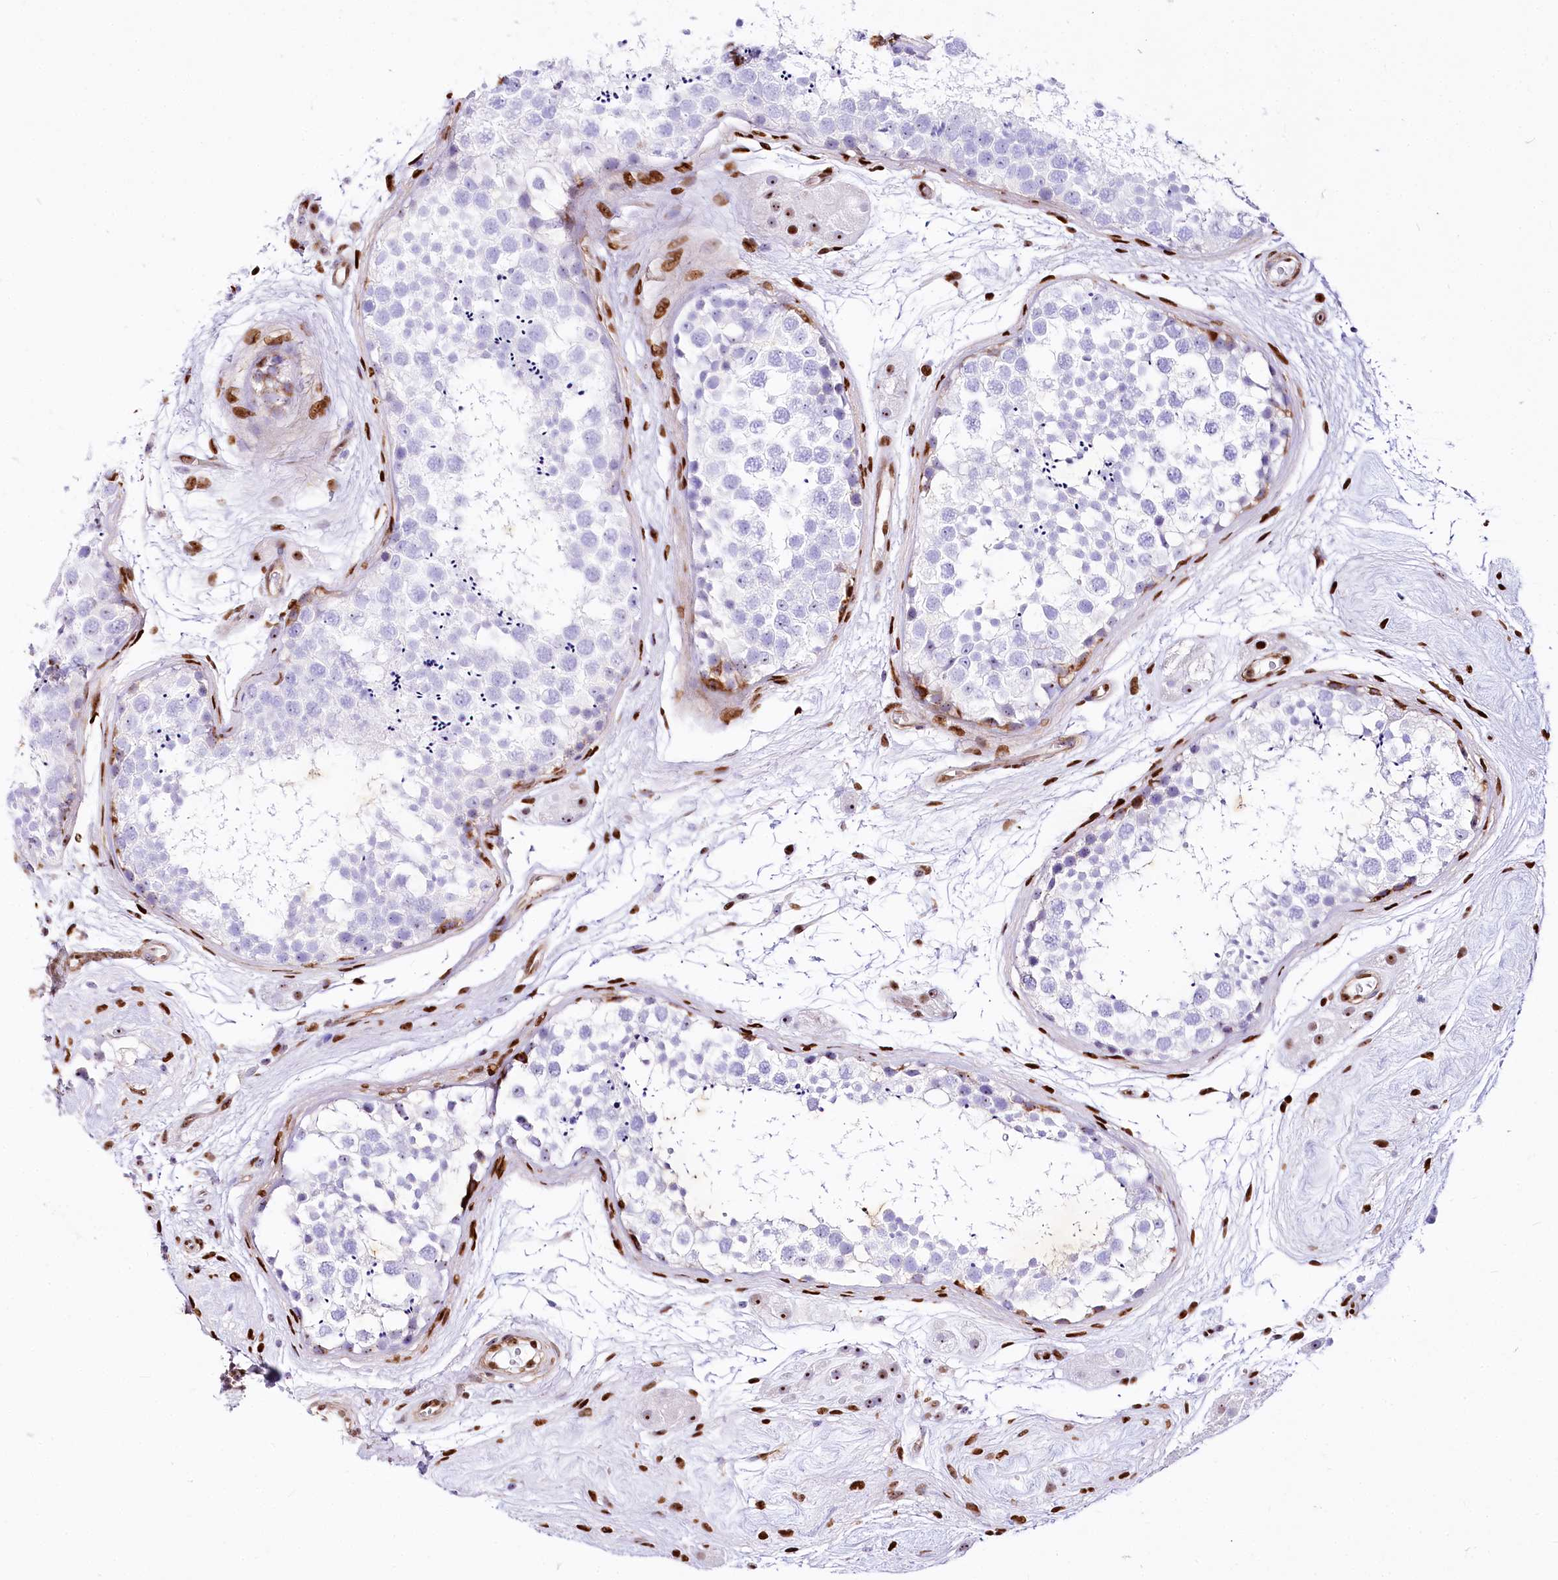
{"staining": {"intensity": "negative", "quantity": "none", "location": "none"}, "tissue": "testis", "cell_type": "Cells in seminiferous ducts", "image_type": "normal", "snomed": [{"axis": "morphology", "description": "Normal tissue, NOS"}, {"axis": "topography", "description": "Testis"}], "caption": "High power microscopy photomicrograph of an immunohistochemistry histopathology image of unremarkable testis, revealing no significant positivity in cells in seminiferous ducts.", "gene": "PTMS", "patient": {"sex": "male", "age": 56}}